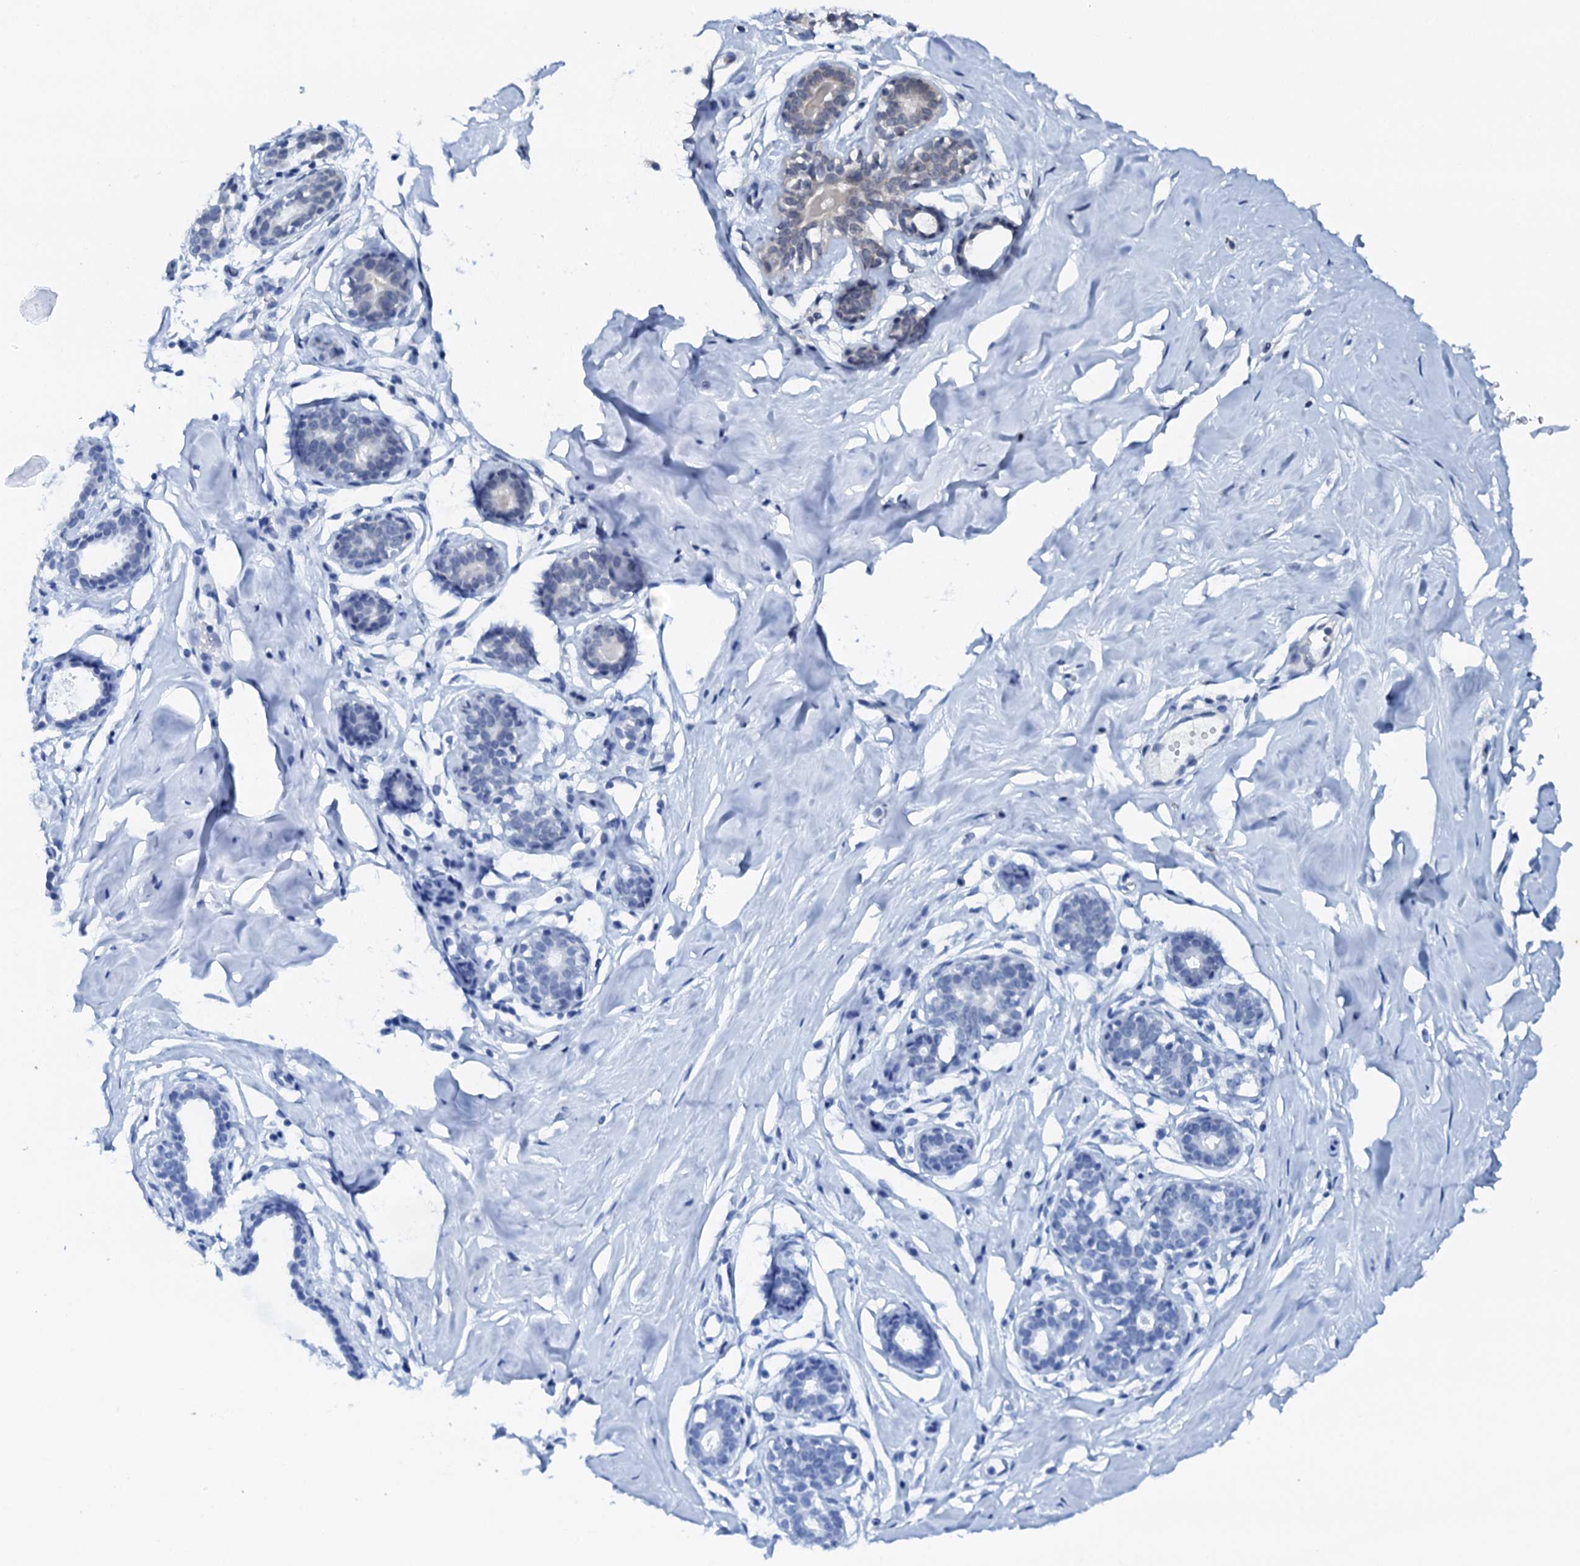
{"staining": {"intensity": "negative", "quantity": "none", "location": "none"}, "tissue": "breast", "cell_type": "Adipocytes", "image_type": "normal", "snomed": [{"axis": "morphology", "description": "Normal tissue, NOS"}, {"axis": "morphology", "description": "Adenoma, NOS"}, {"axis": "topography", "description": "Breast"}], "caption": "Micrograph shows no protein positivity in adipocytes of normal breast. (DAB (3,3'-diaminobenzidine) immunohistochemistry visualized using brightfield microscopy, high magnification).", "gene": "SNTA1", "patient": {"sex": "female", "age": 23}}